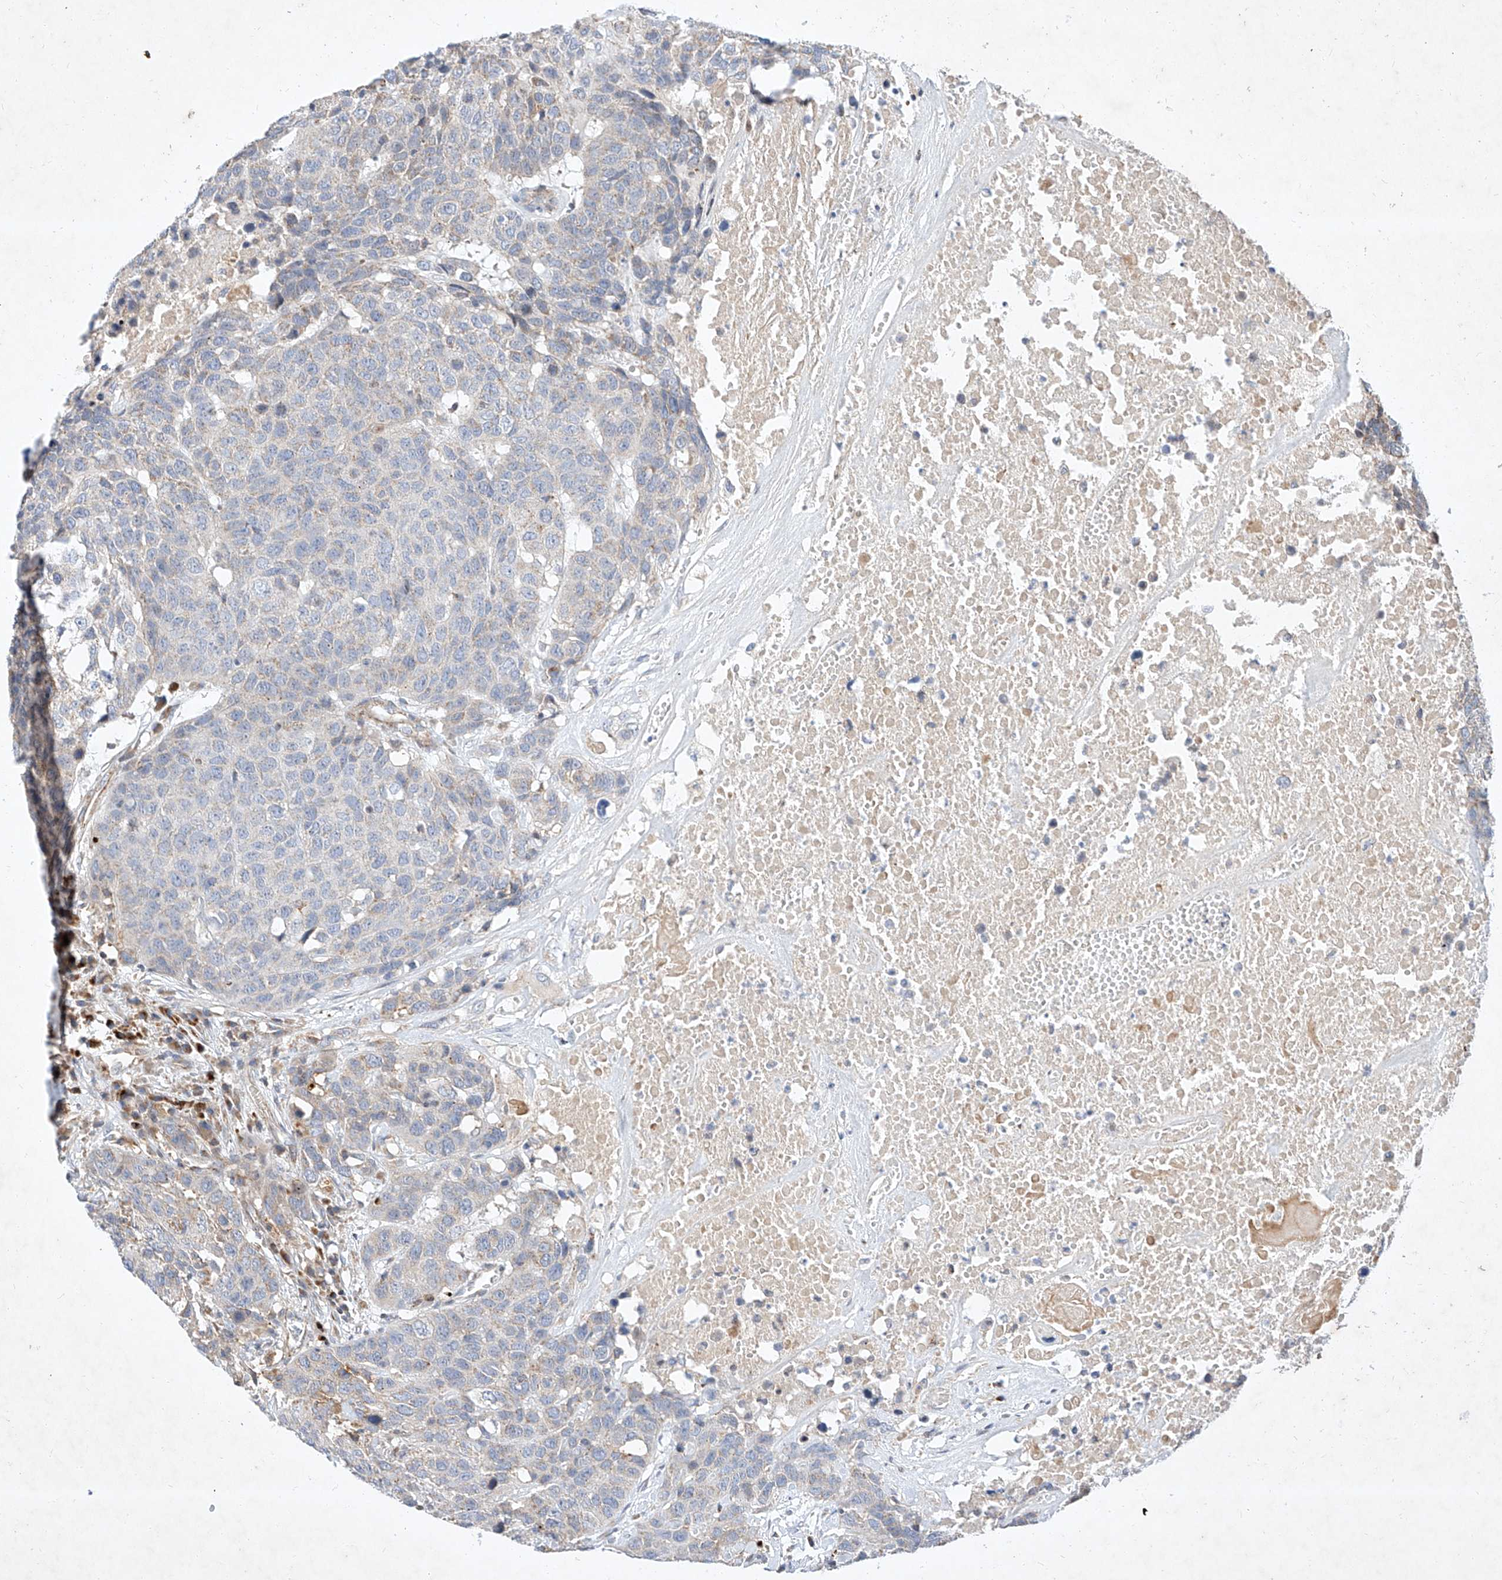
{"staining": {"intensity": "weak", "quantity": "<25%", "location": "cytoplasmic/membranous"}, "tissue": "head and neck cancer", "cell_type": "Tumor cells", "image_type": "cancer", "snomed": [{"axis": "morphology", "description": "Squamous cell carcinoma, NOS"}, {"axis": "topography", "description": "Head-Neck"}], "caption": "Immunohistochemical staining of human head and neck squamous cell carcinoma displays no significant staining in tumor cells.", "gene": "OSGEPL1", "patient": {"sex": "male", "age": 66}}